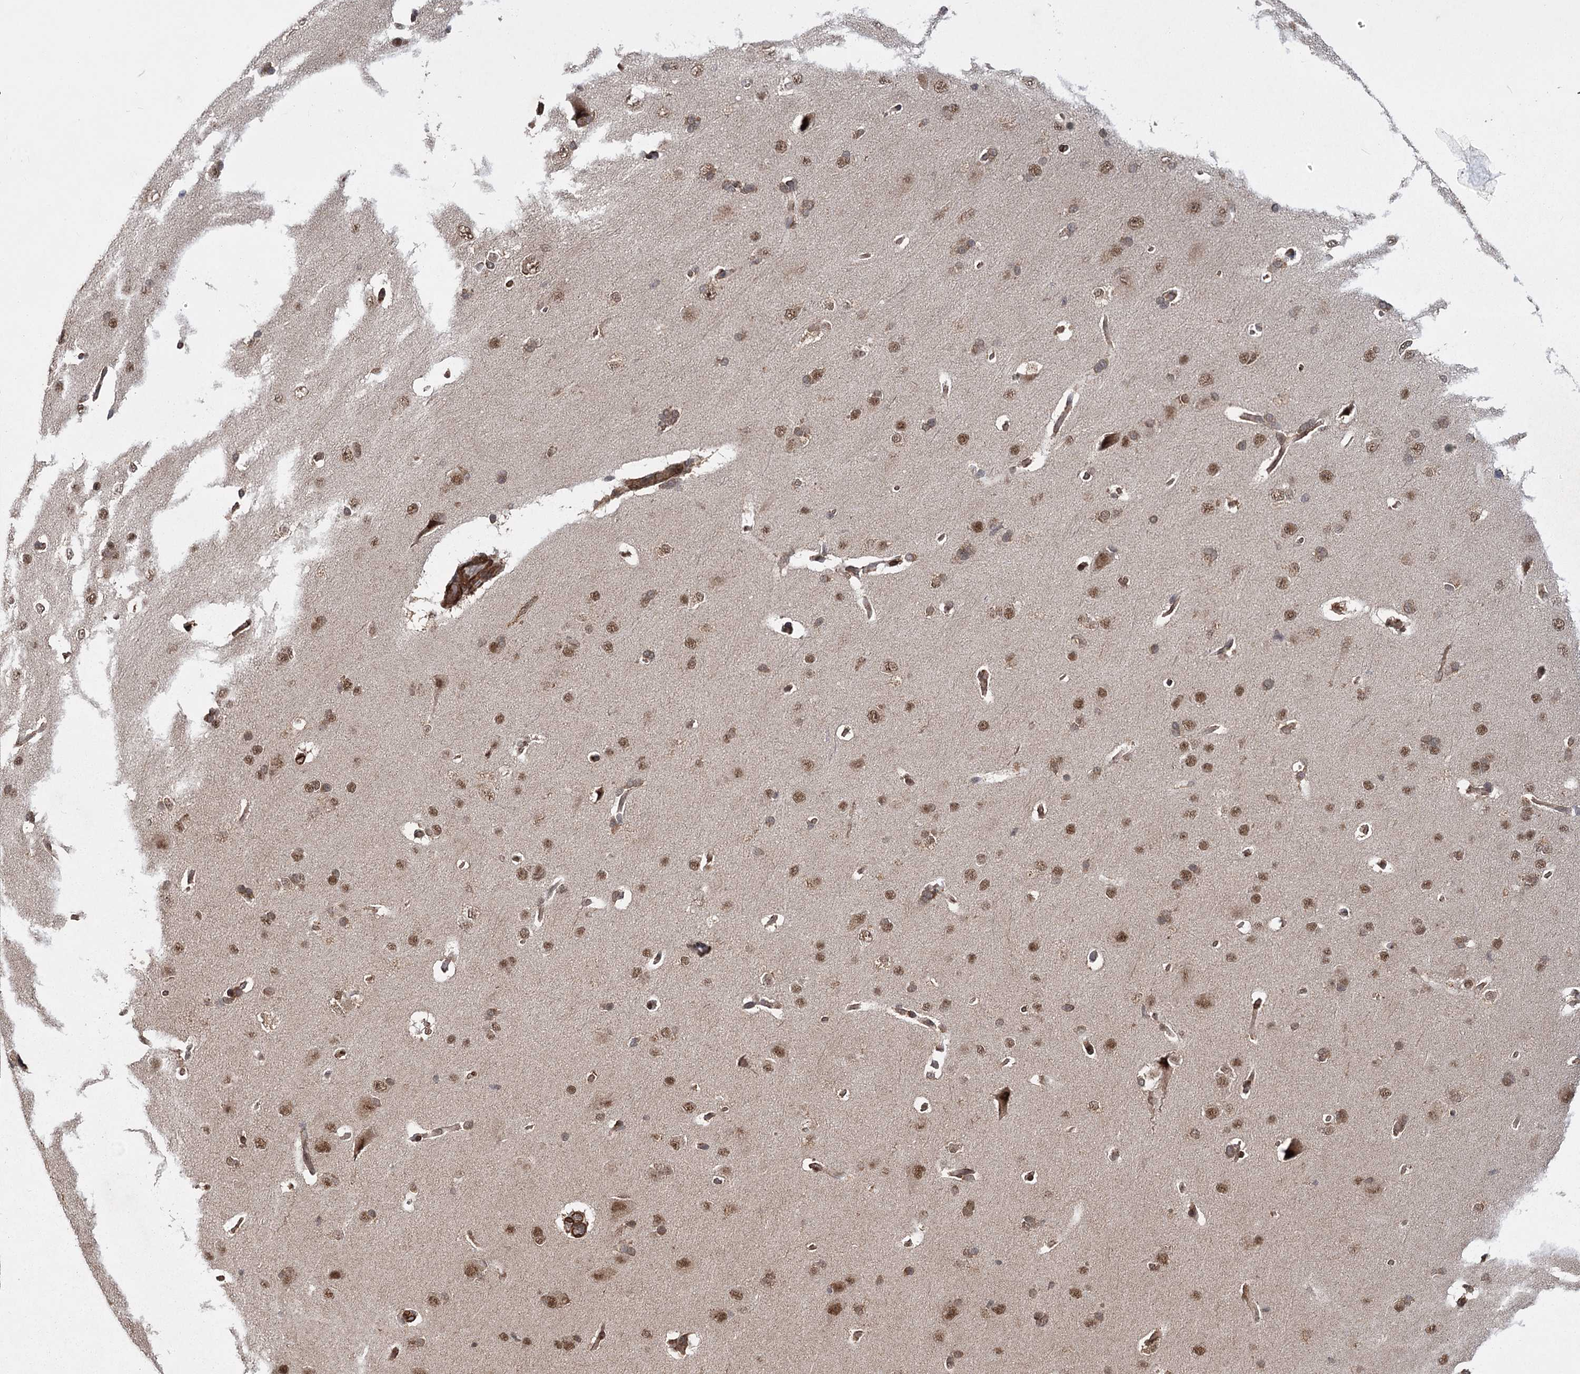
{"staining": {"intensity": "moderate", "quantity": "25%-75%", "location": "cytoplasmic/membranous,nuclear"}, "tissue": "cerebral cortex", "cell_type": "Endothelial cells", "image_type": "normal", "snomed": [{"axis": "morphology", "description": "Normal tissue, NOS"}, {"axis": "topography", "description": "Cerebral cortex"}], "caption": "The micrograph exhibits staining of unremarkable cerebral cortex, revealing moderate cytoplasmic/membranous,nuclear protein positivity (brown color) within endothelial cells.", "gene": "ZCCHC24", "patient": {"sex": "male", "age": 62}}